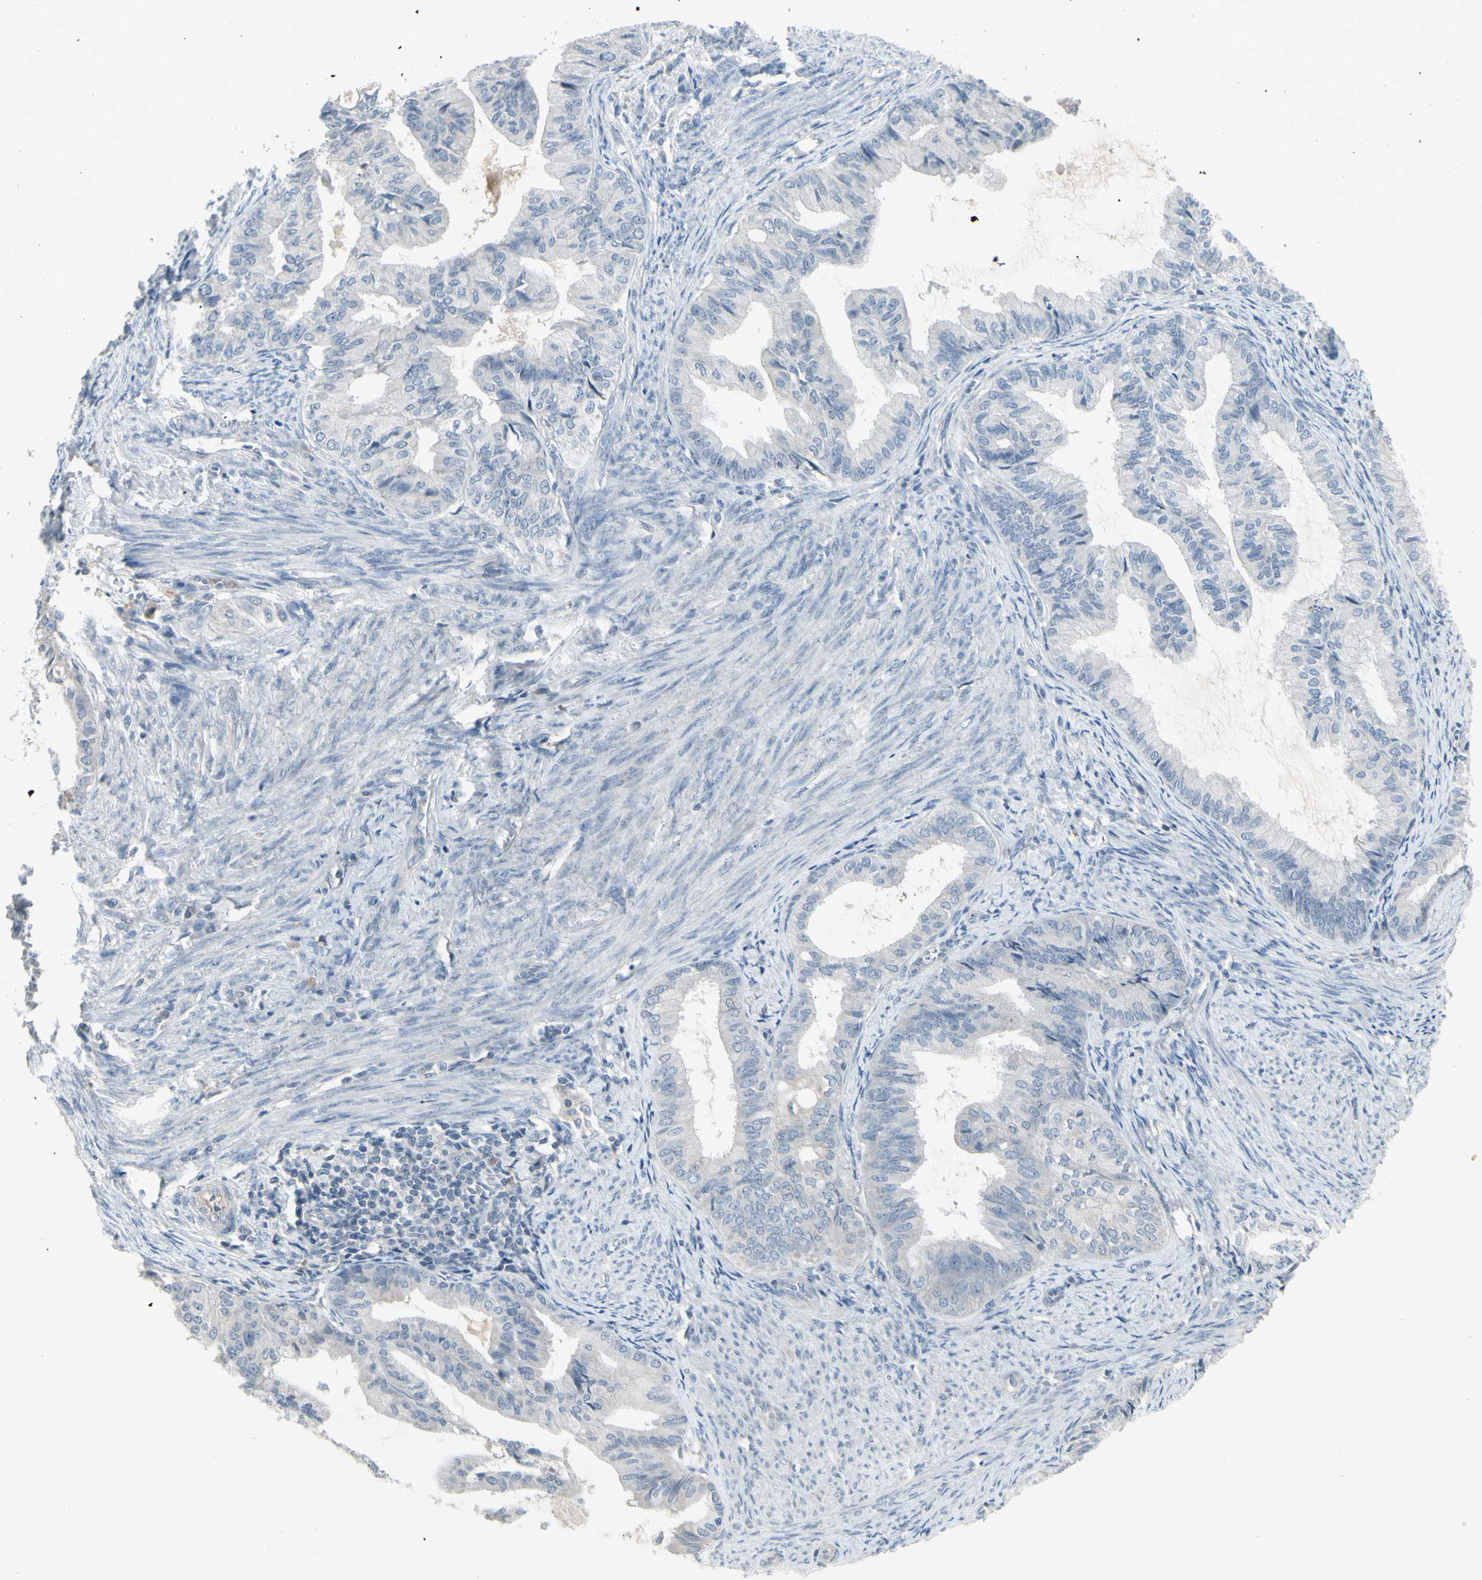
{"staining": {"intensity": "negative", "quantity": "none", "location": "none"}, "tissue": "endometrial cancer", "cell_type": "Tumor cells", "image_type": "cancer", "snomed": [{"axis": "morphology", "description": "Adenocarcinoma, NOS"}, {"axis": "topography", "description": "Endometrium"}], "caption": "DAB immunohistochemical staining of endometrial cancer reveals no significant positivity in tumor cells.", "gene": "PIAS4", "patient": {"sex": "female", "age": 86}}